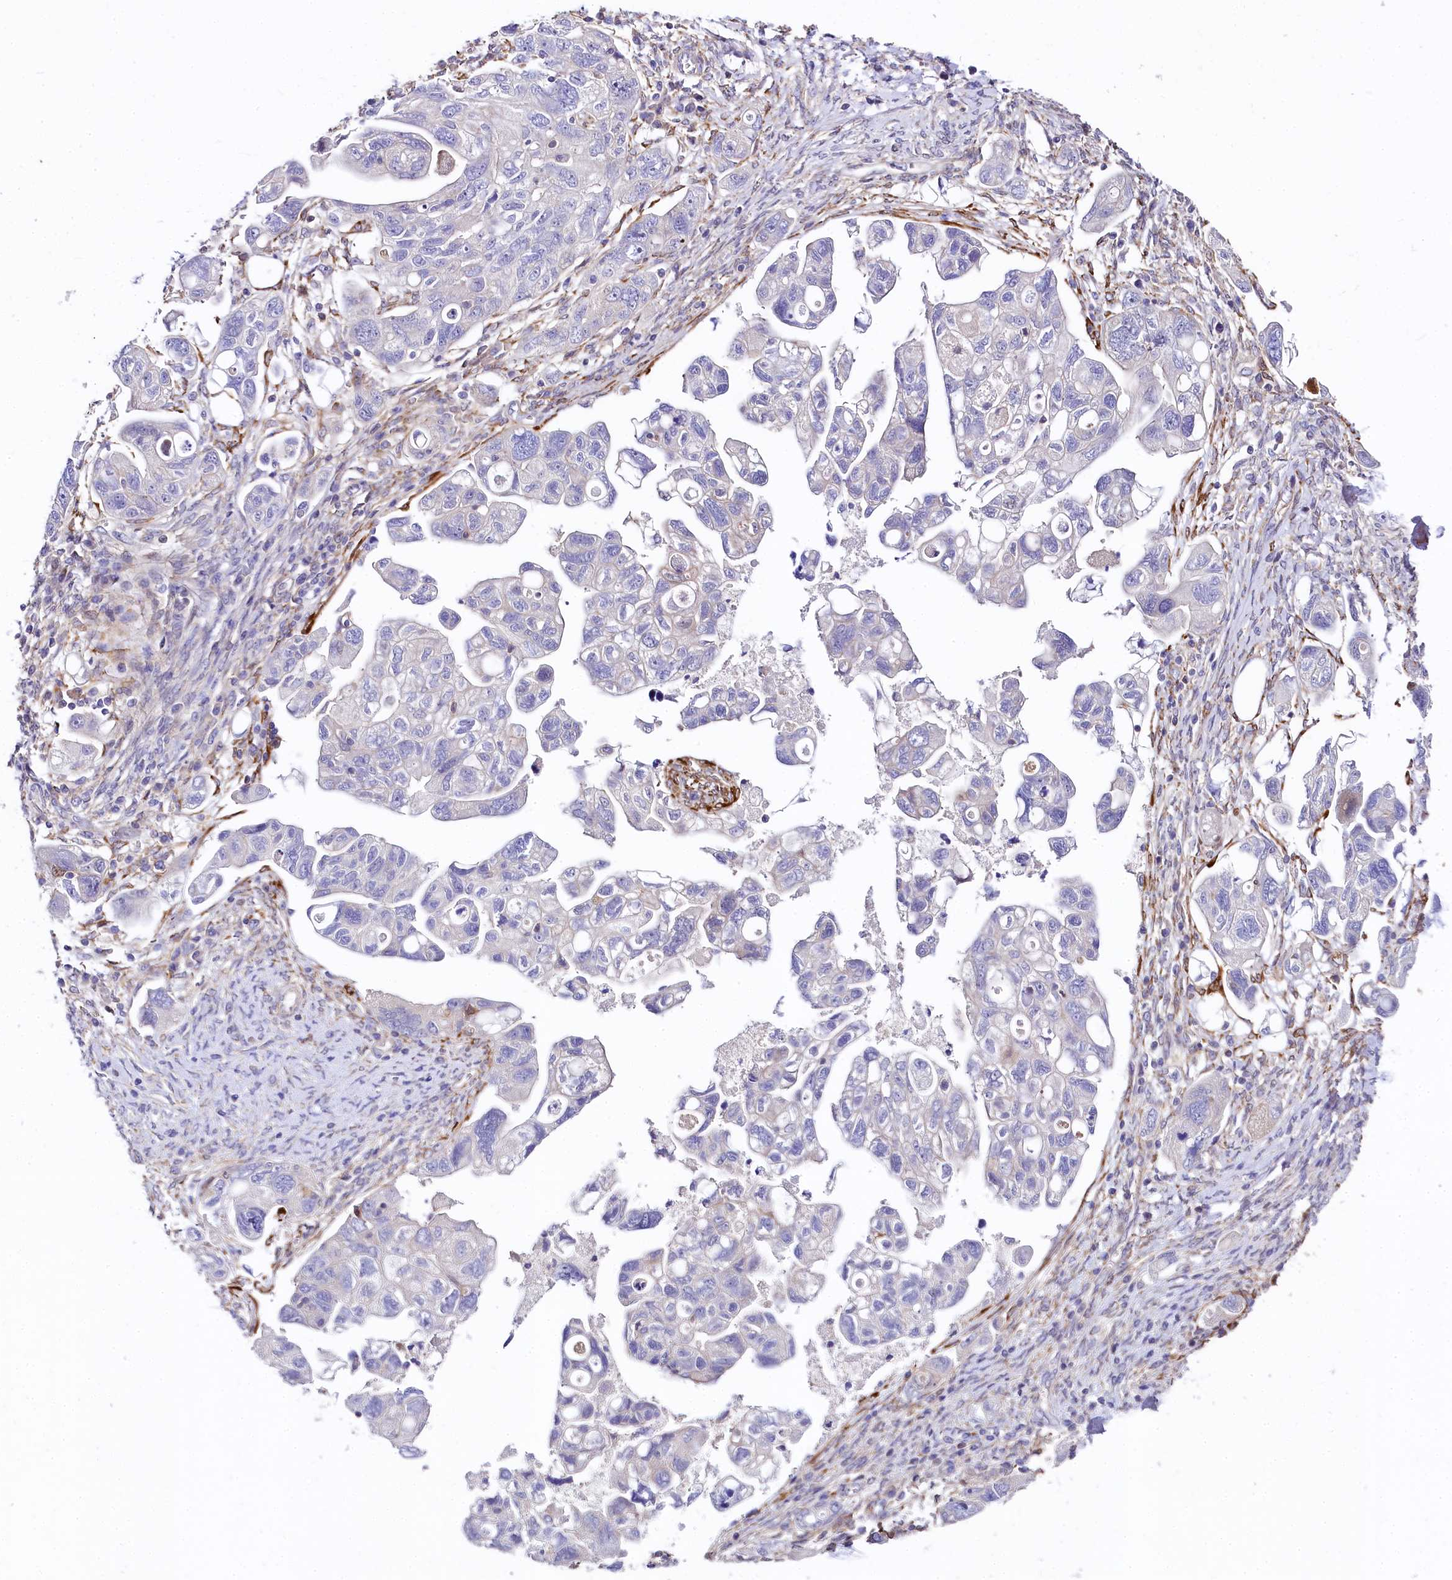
{"staining": {"intensity": "negative", "quantity": "none", "location": "none"}, "tissue": "ovarian cancer", "cell_type": "Tumor cells", "image_type": "cancer", "snomed": [{"axis": "morphology", "description": "Carcinoma, NOS"}, {"axis": "morphology", "description": "Cystadenocarcinoma, serous, NOS"}, {"axis": "topography", "description": "Ovary"}], "caption": "A high-resolution histopathology image shows IHC staining of ovarian carcinoma, which displays no significant positivity in tumor cells.", "gene": "FCHSD2", "patient": {"sex": "female", "age": 69}}